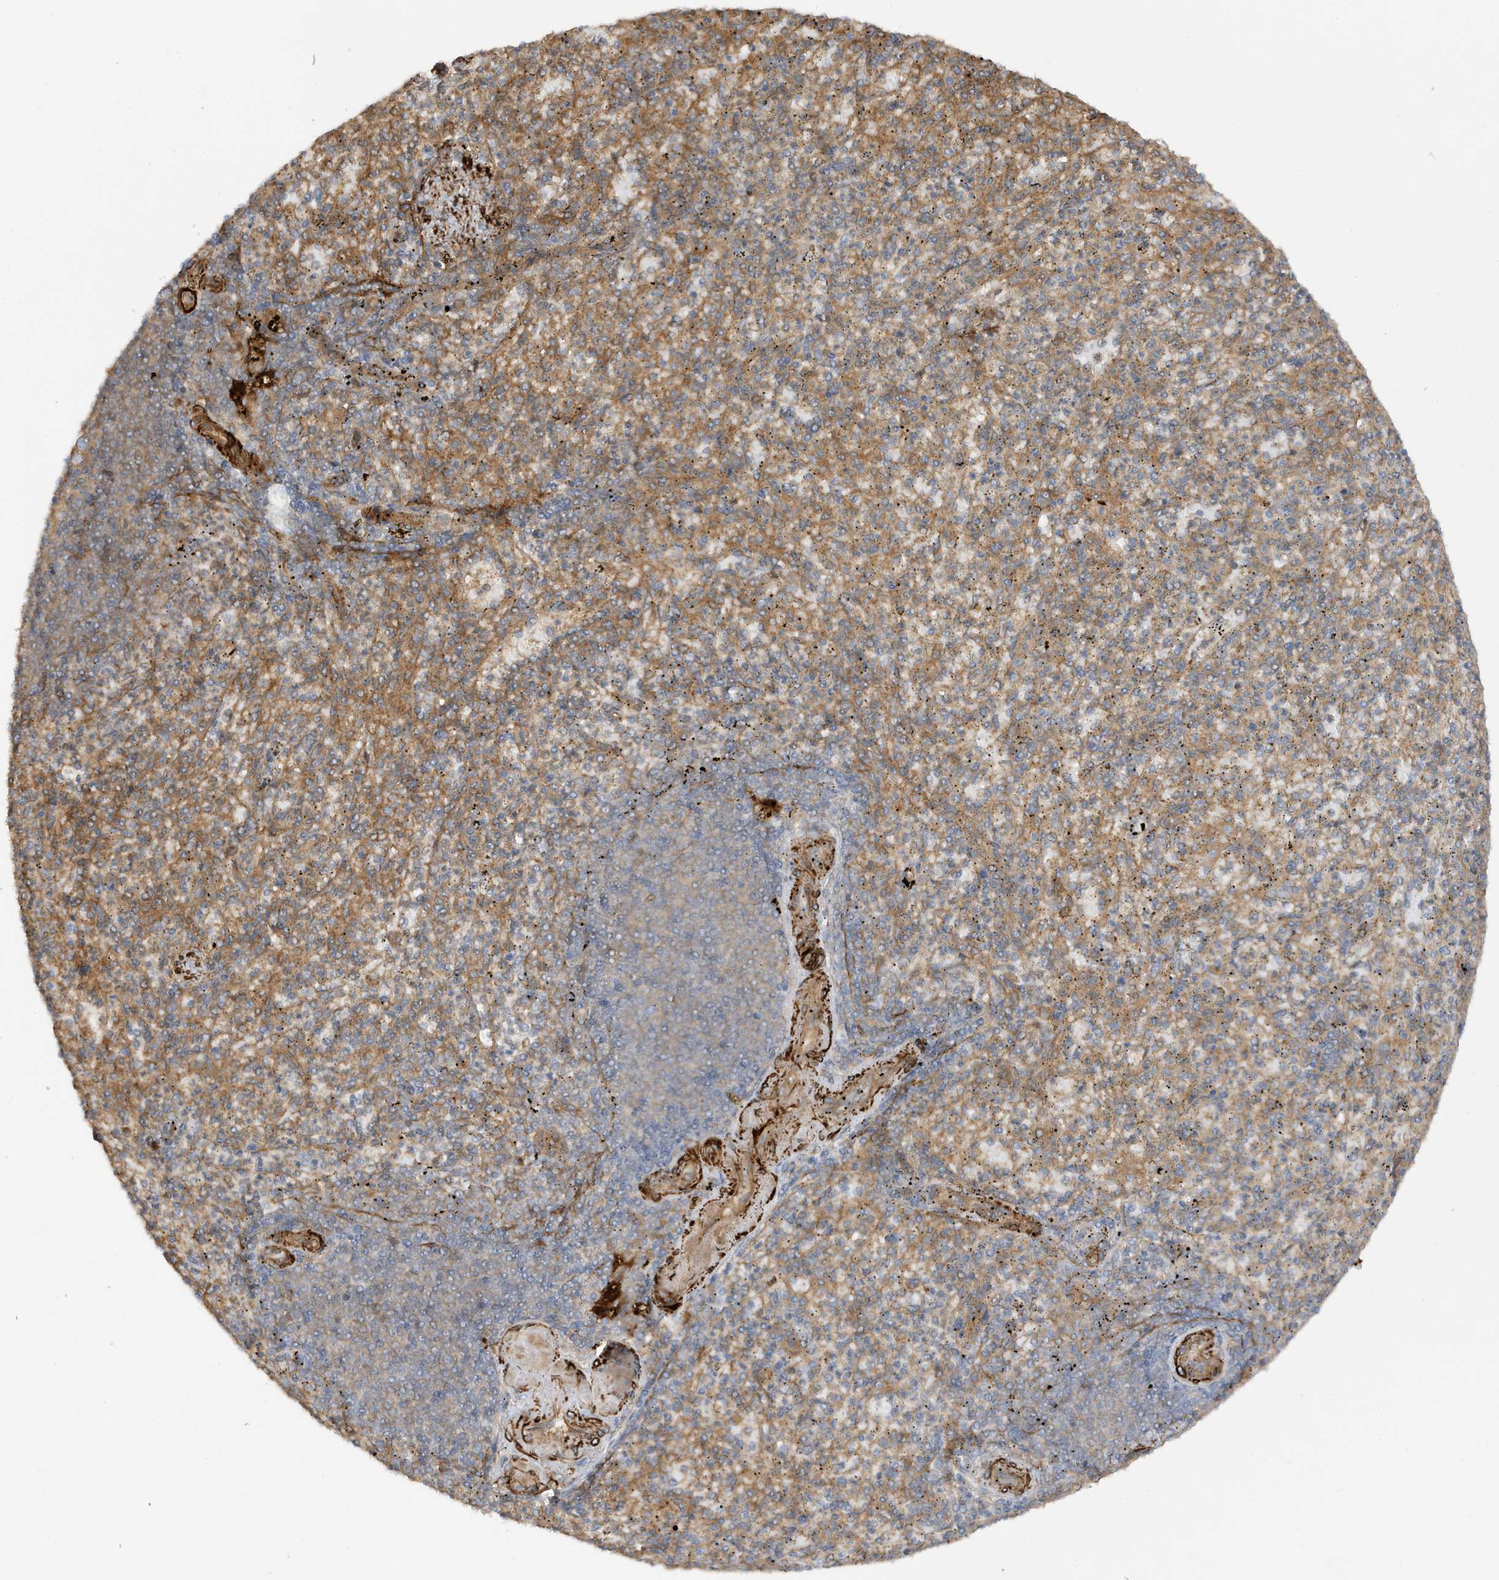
{"staining": {"intensity": "moderate", "quantity": "25%-75%", "location": "cytoplasmic/membranous"}, "tissue": "spleen", "cell_type": "Cells in red pulp", "image_type": "normal", "snomed": [{"axis": "morphology", "description": "Normal tissue, NOS"}, {"axis": "topography", "description": "Spleen"}], "caption": "A photomicrograph of spleen stained for a protein demonstrates moderate cytoplasmic/membranous brown staining in cells in red pulp.", "gene": "CDC42EP3", "patient": {"sex": "female", "age": 74}}